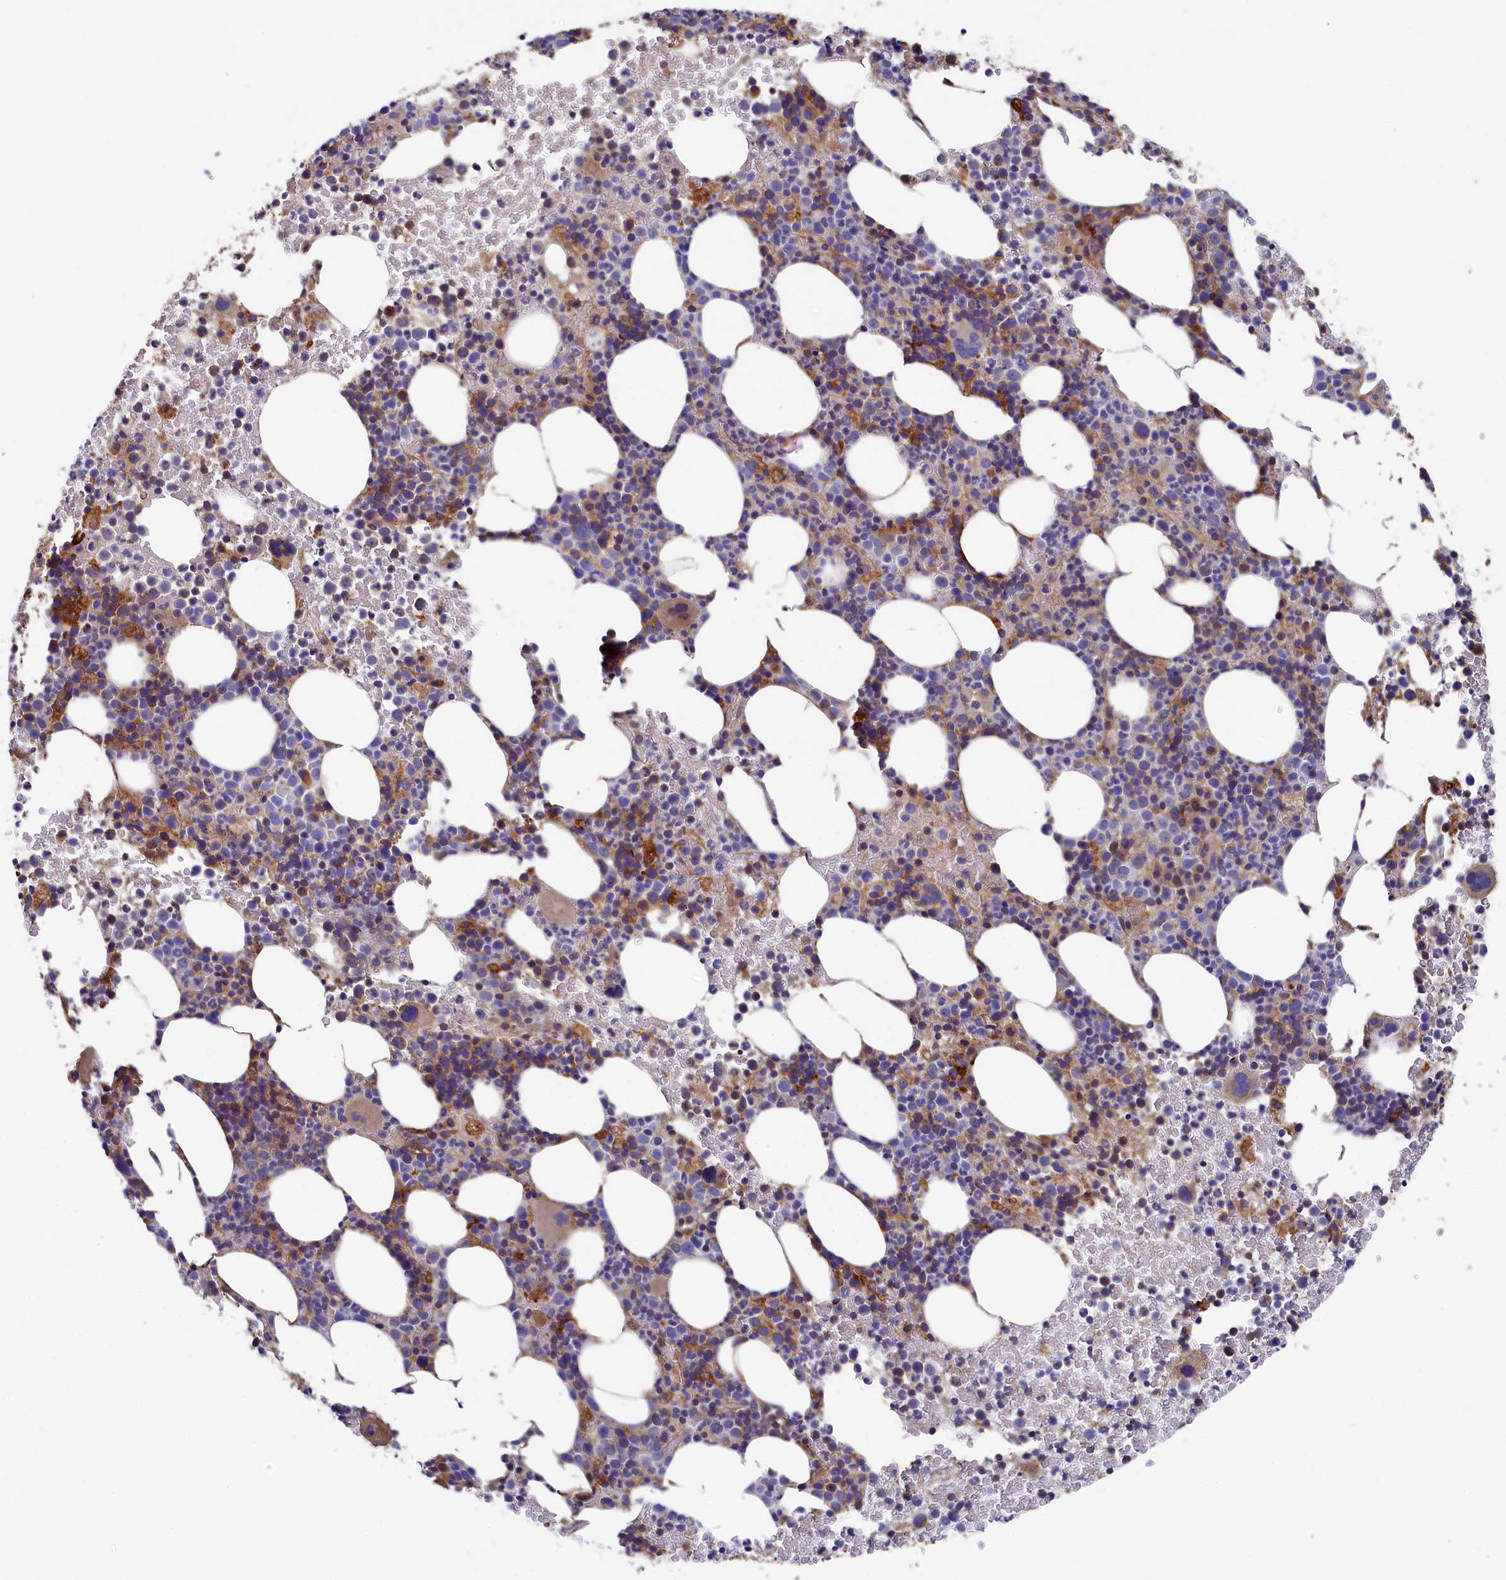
{"staining": {"intensity": "moderate", "quantity": "<25%", "location": "cytoplasmic/membranous"}, "tissue": "bone marrow", "cell_type": "Hematopoietic cells", "image_type": "normal", "snomed": [{"axis": "morphology", "description": "Normal tissue, NOS"}, {"axis": "topography", "description": "Bone marrow"}], "caption": "Normal bone marrow was stained to show a protein in brown. There is low levels of moderate cytoplasmic/membranous expression in about <25% of hematopoietic cells.", "gene": "SEC31B", "patient": {"sex": "female", "age": 82}}